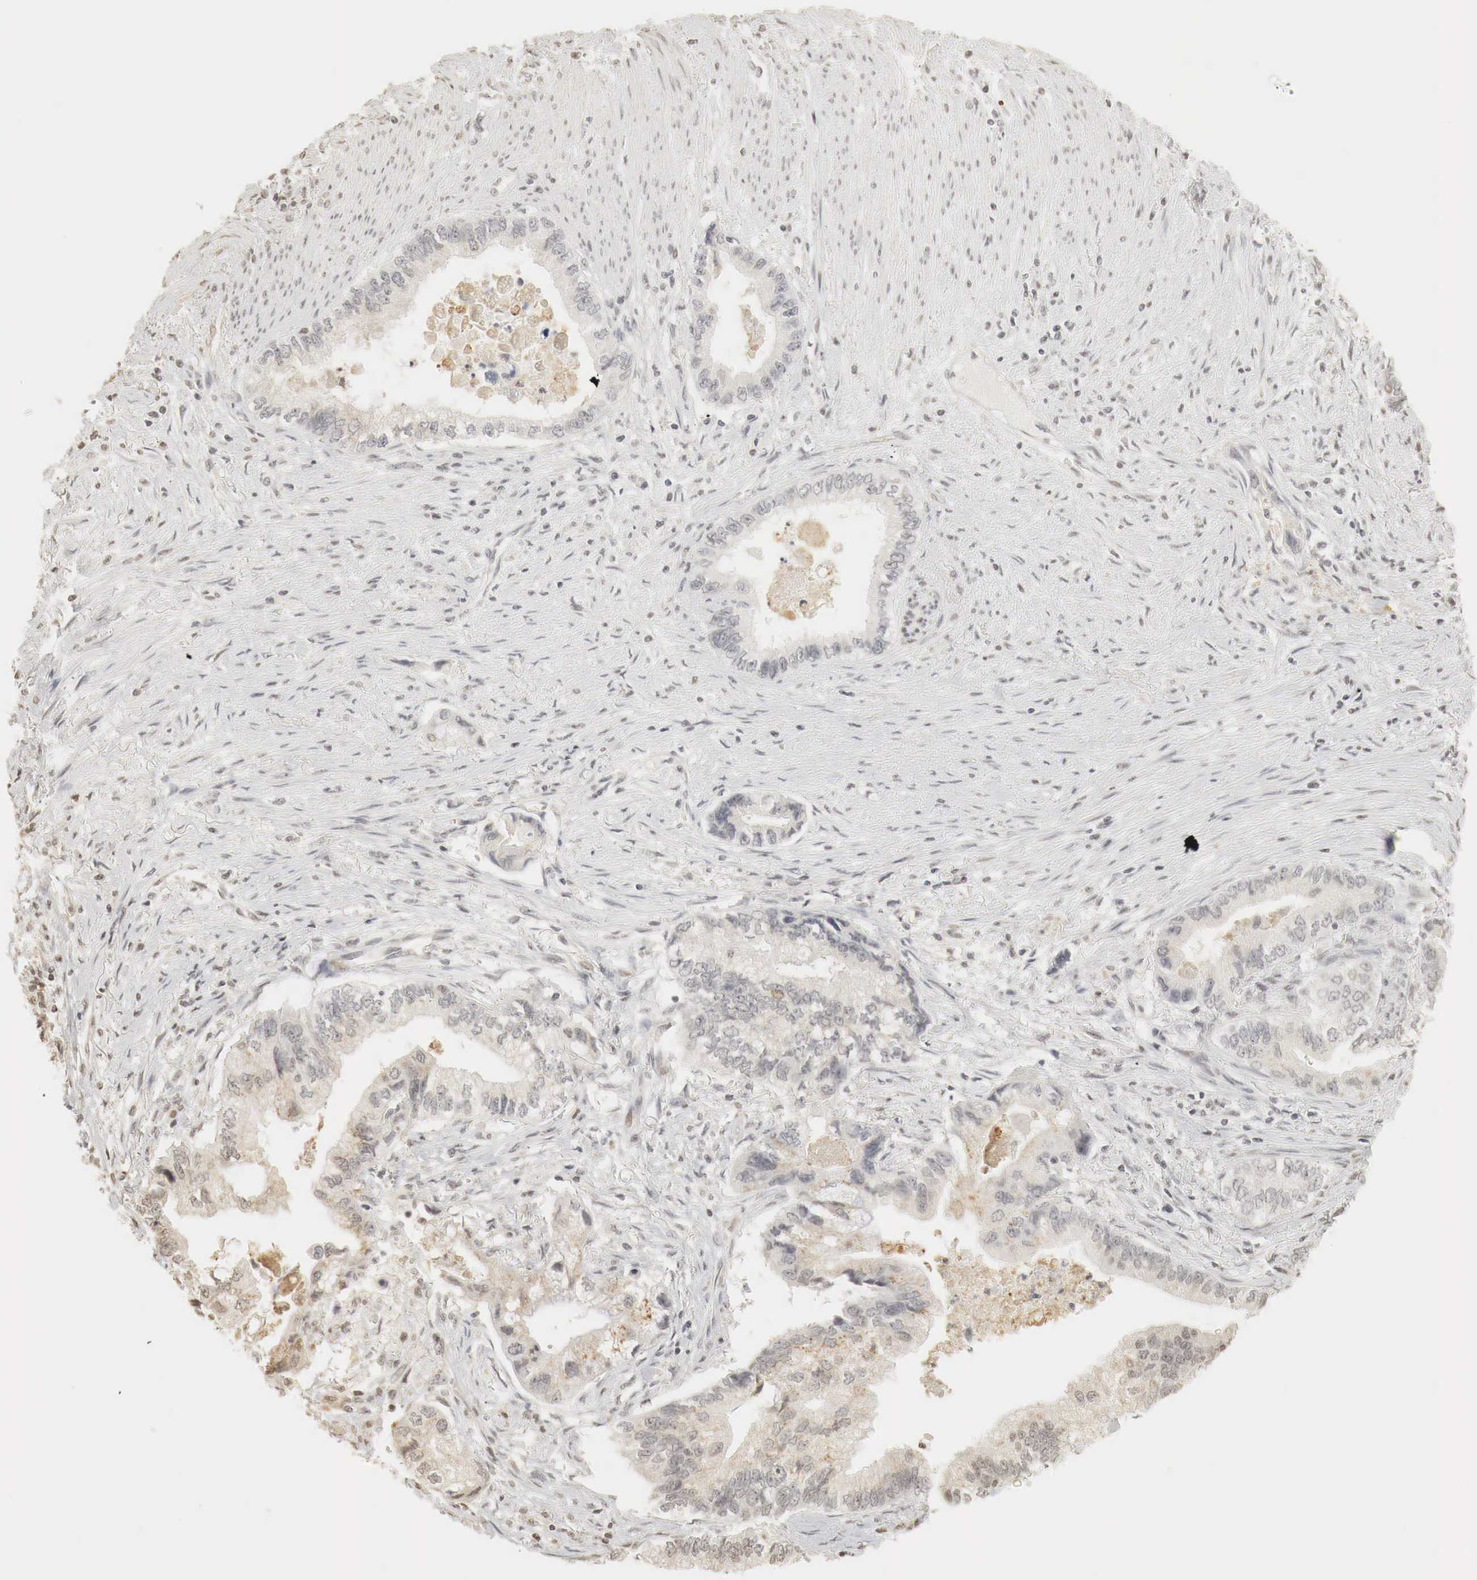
{"staining": {"intensity": "weak", "quantity": "<25%", "location": "cytoplasmic/membranous,nuclear"}, "tissue": "pancreatic cancer", "cell_type": "Tumor cells", "image_type": "cancer", "snomed": [{"axis": "morphology", "description": "Adenocarcinoma, NOS"}, {"axis": "topography", "description": "Pancreas"}, {"axis": "topography", "description": "Stomach, upper"}], "caption": "DAB (3,3'-diaminobenzidine) immunohistochemical staining of human pancreatic adenocarcinoma exhibits no significant staining in tumor cells. (Immunohistochemistry, brightfield microscopy, high magnification).", "gene": "ERBB4", "patient": {"sex": "male", "age": 77}}